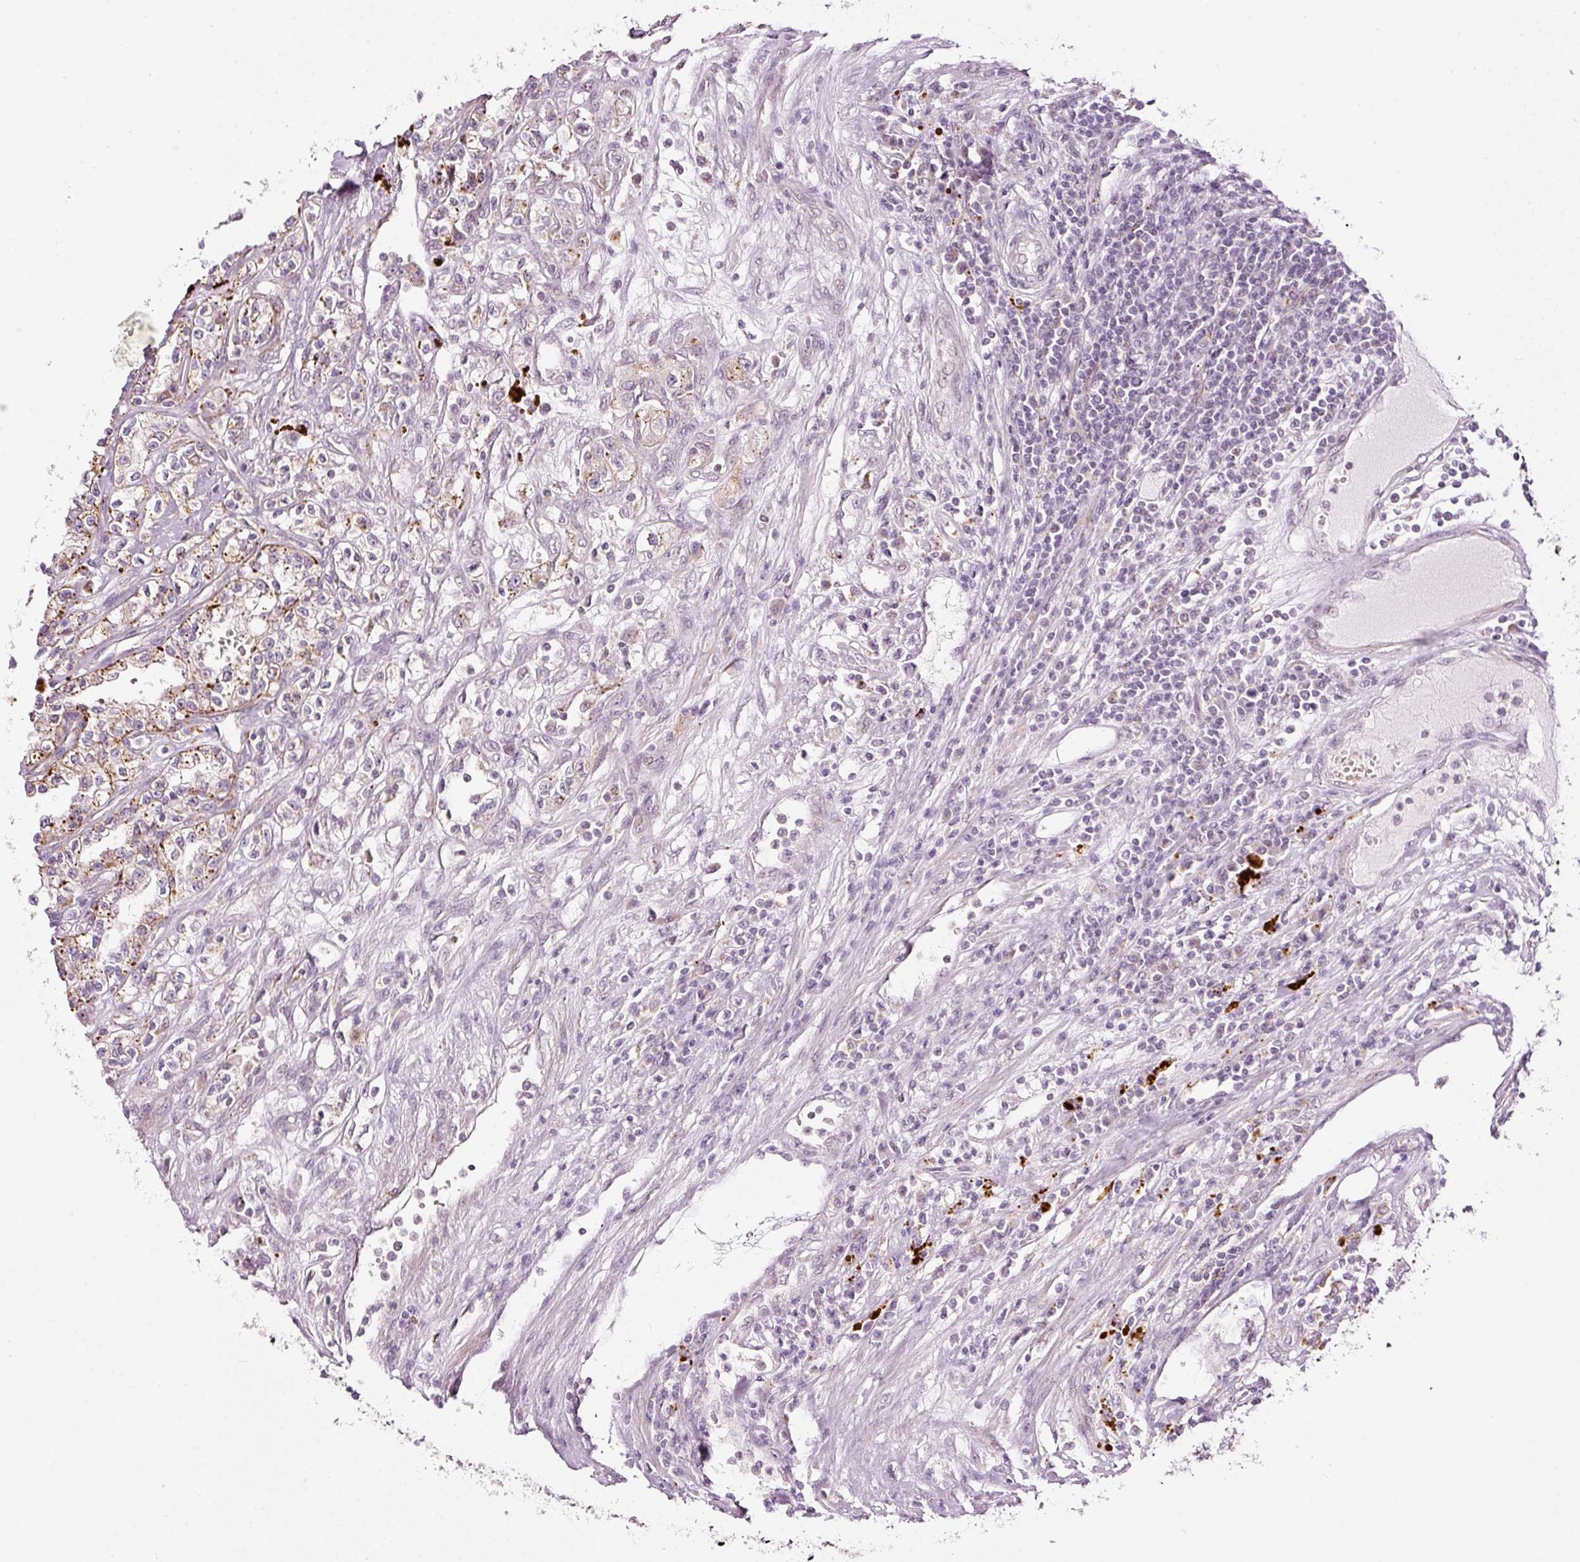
{"staining": {"intensity": "weak", "quantity": "<25%", "location": "cytoplasmic/membranous"}, "tissue": "renal cancer", "cell_type": "Tumor cells", "image_type": "cancer", "snomed": [{"axis": "morphology", "description": "Adenocarcinoma, NOS"}, {"axis": "topography", "description": "Kidney"}], "caption": "Renal adenocarcinoma stained for a protein using immunohistochemistry displays no positivity tumor cells.", "gene": "ZNF639", "patient": {"sex": "female", "age": 52}}